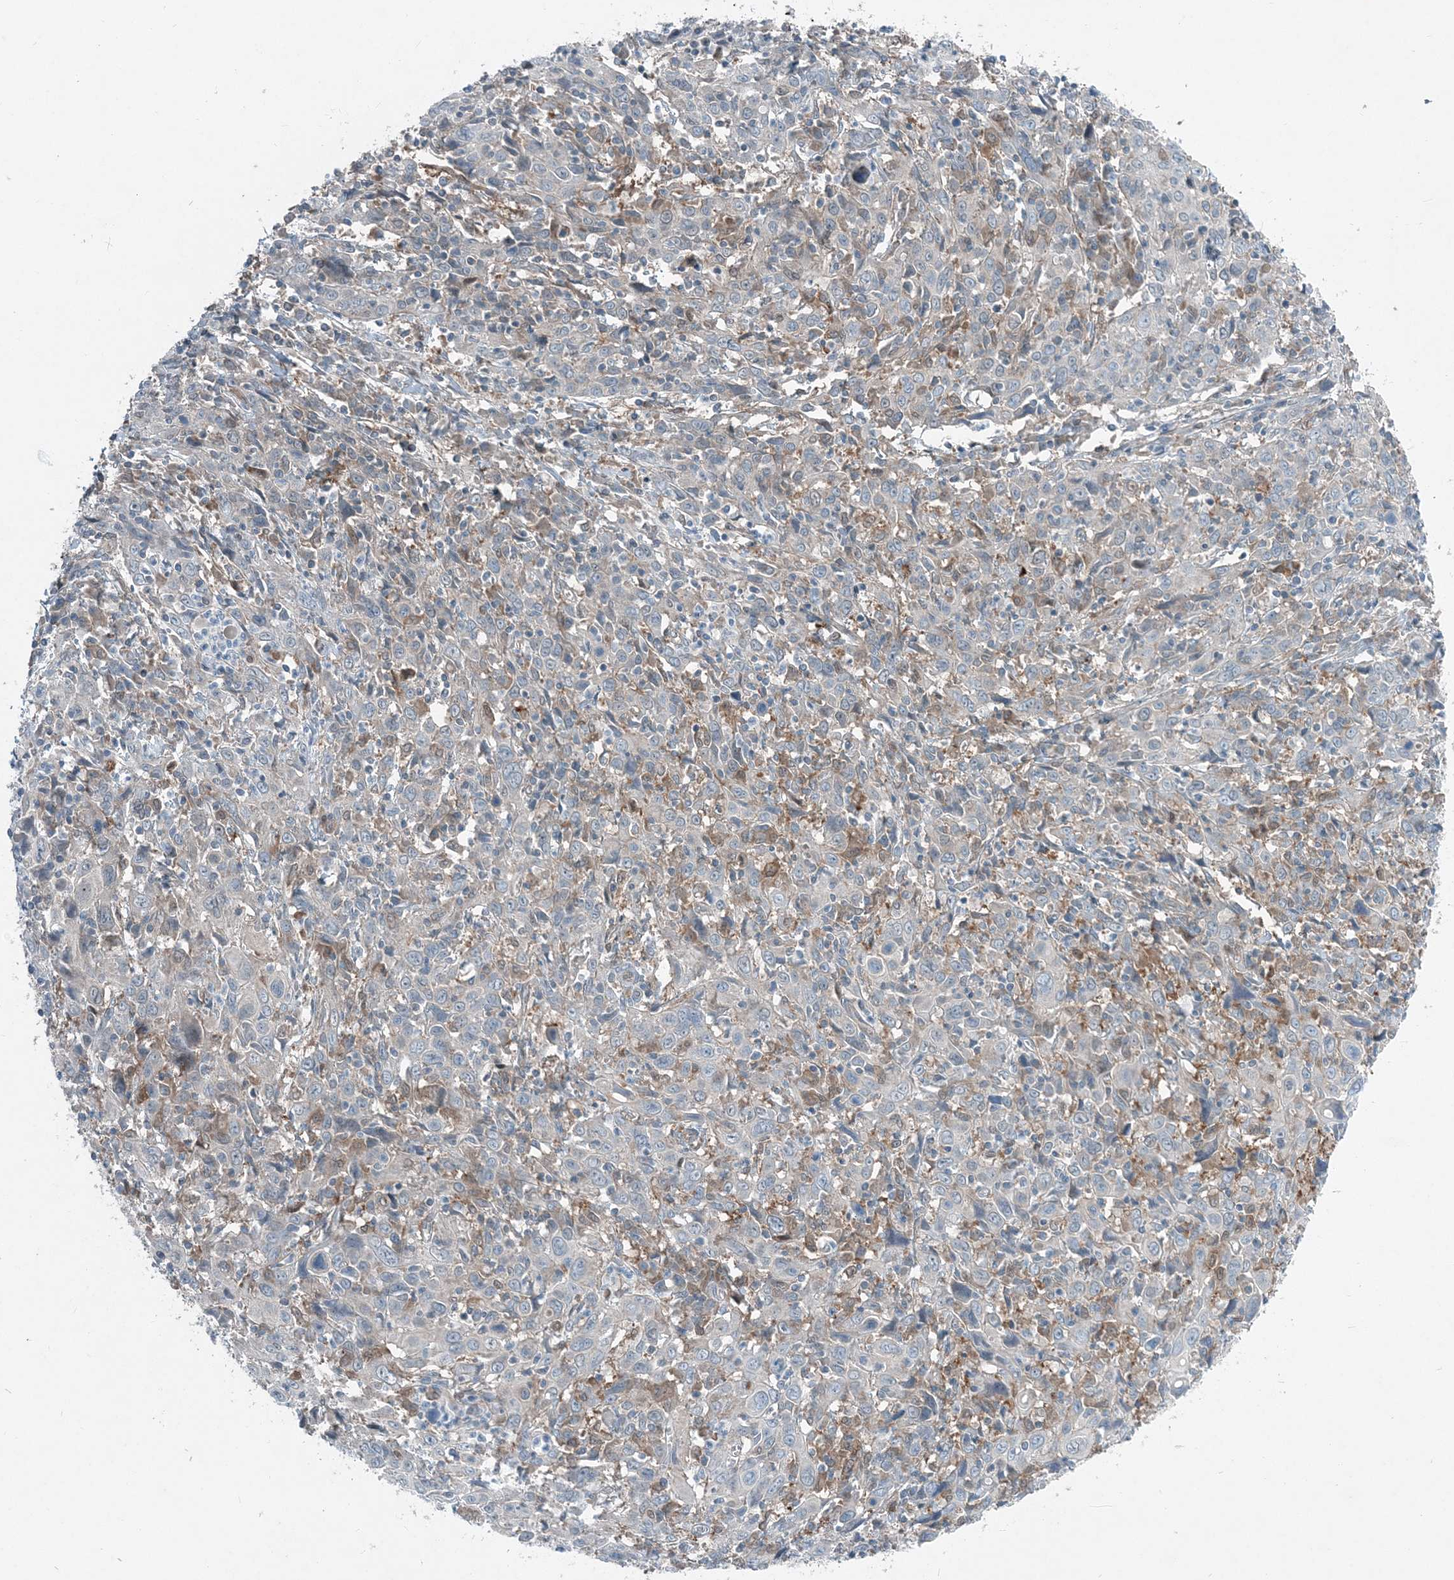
{"staining": {"intensity": "negative", "quantity": "none", "location": "none"}, "tissue": "cervical cancer", "cell_type": "Tumor cells", "image_type": "cancer", "snomed": [{"axis": "morphology", "description": "Squamous cell carcinoma, NOS"}, {"axis": "topography", "description": "Cervix"}], "caption": "High power microscopy image of an immunohistochemistry histopathology image of cervical cancer, revealing no significant expression in tumor cells. Nuclei are stained in blue.", "gene": "ARMH1", "patient": {"sex": "female", "age": 46}}